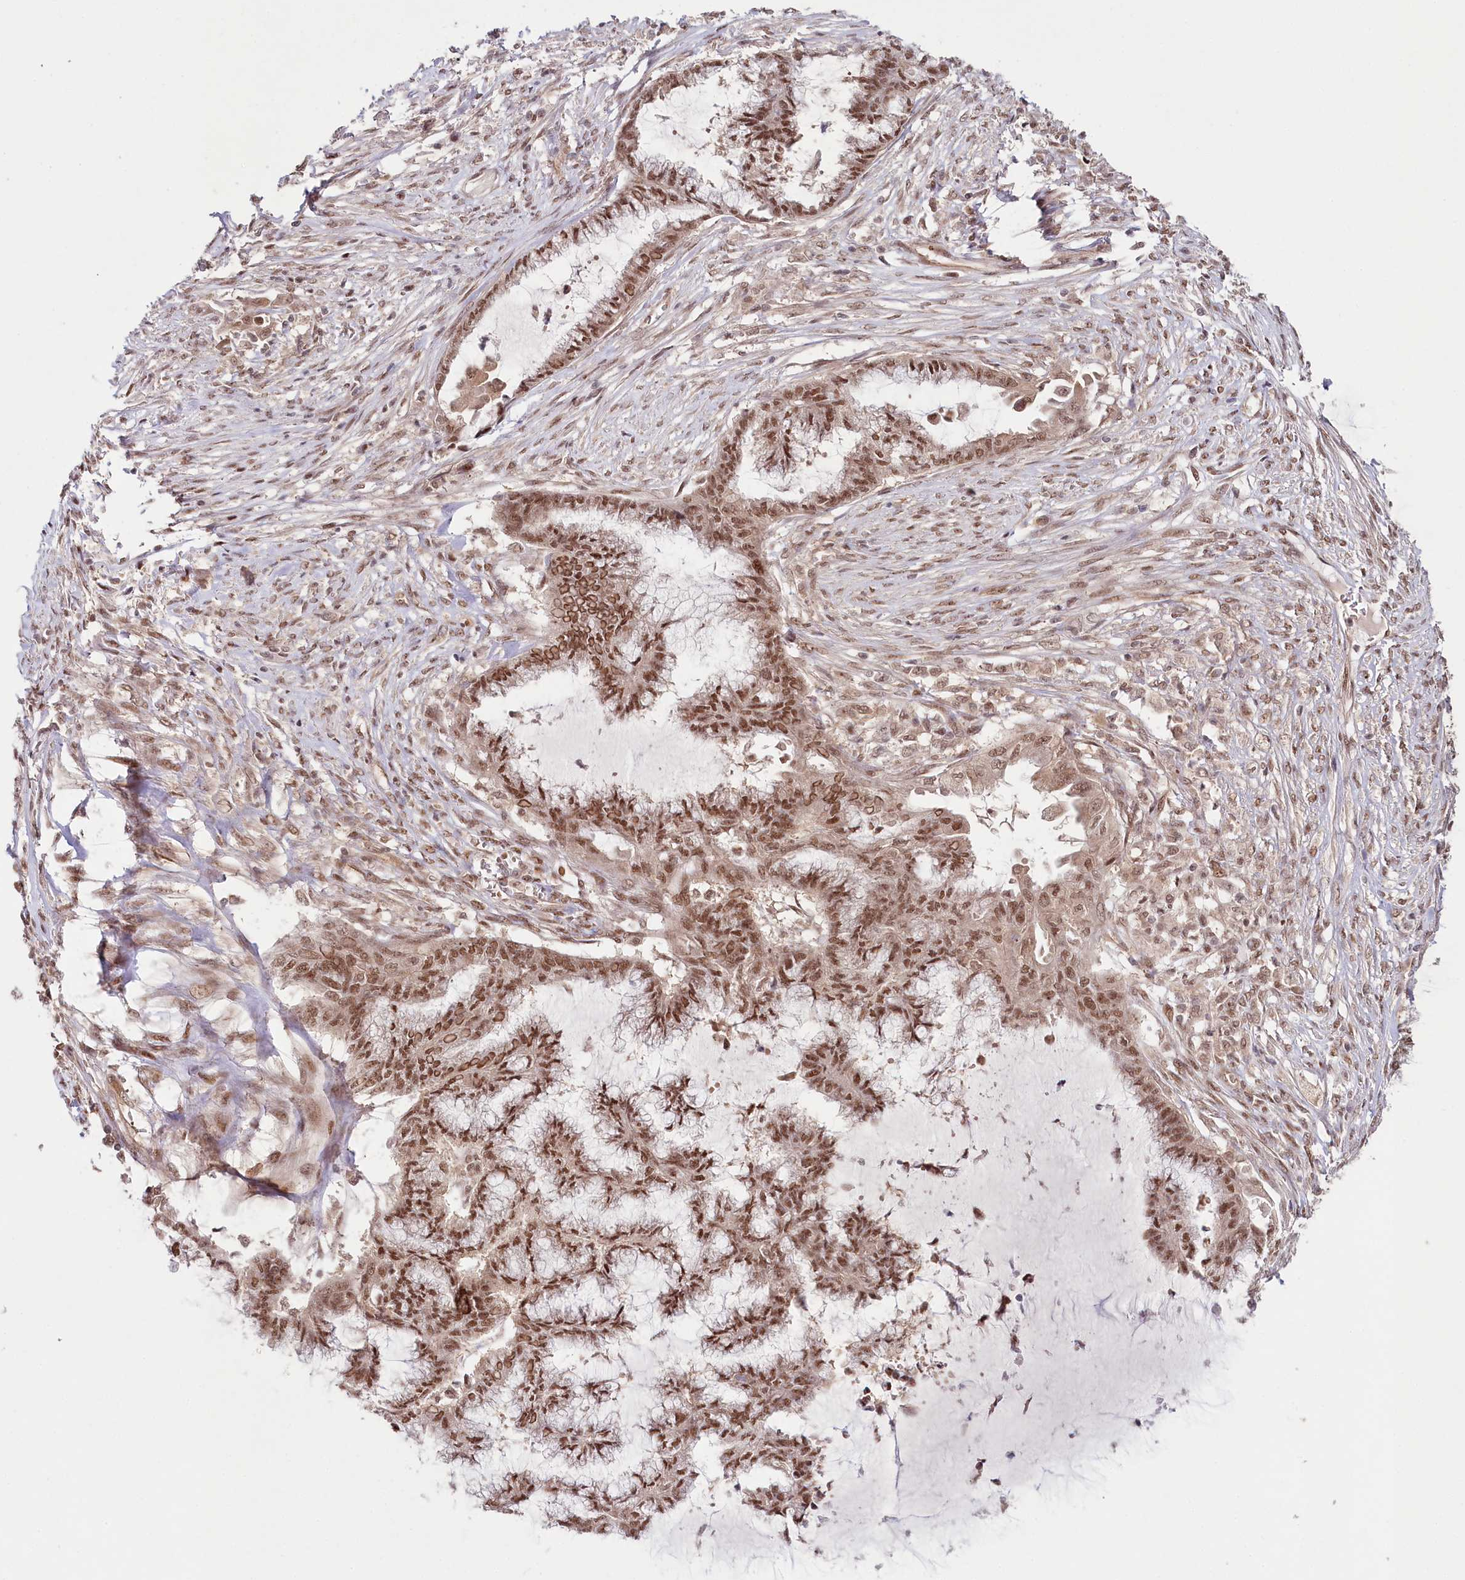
{"staining": {"intensity": "moderate", "quantity": ">75%", "location": "nuclear"}, "tissue": "endometrial cancer", "cell_type": "Tumor cells", "image_type": "cancer", "snomed": [{"axis": "morphology", "description": "Adenocarcinoma, NOS"}, {"axis": "topography", "description": "Endometrium"}], "caption": "An immunohistochemistry (IHC) photomicrograph of tumor tissue is shown. Protein staining in brown labels moderate nuclear positivity in endometrial adenocarcinoma within tumor cells.", "gene": "CCDC65", "patient": {"sex": "female", "age": 86}}